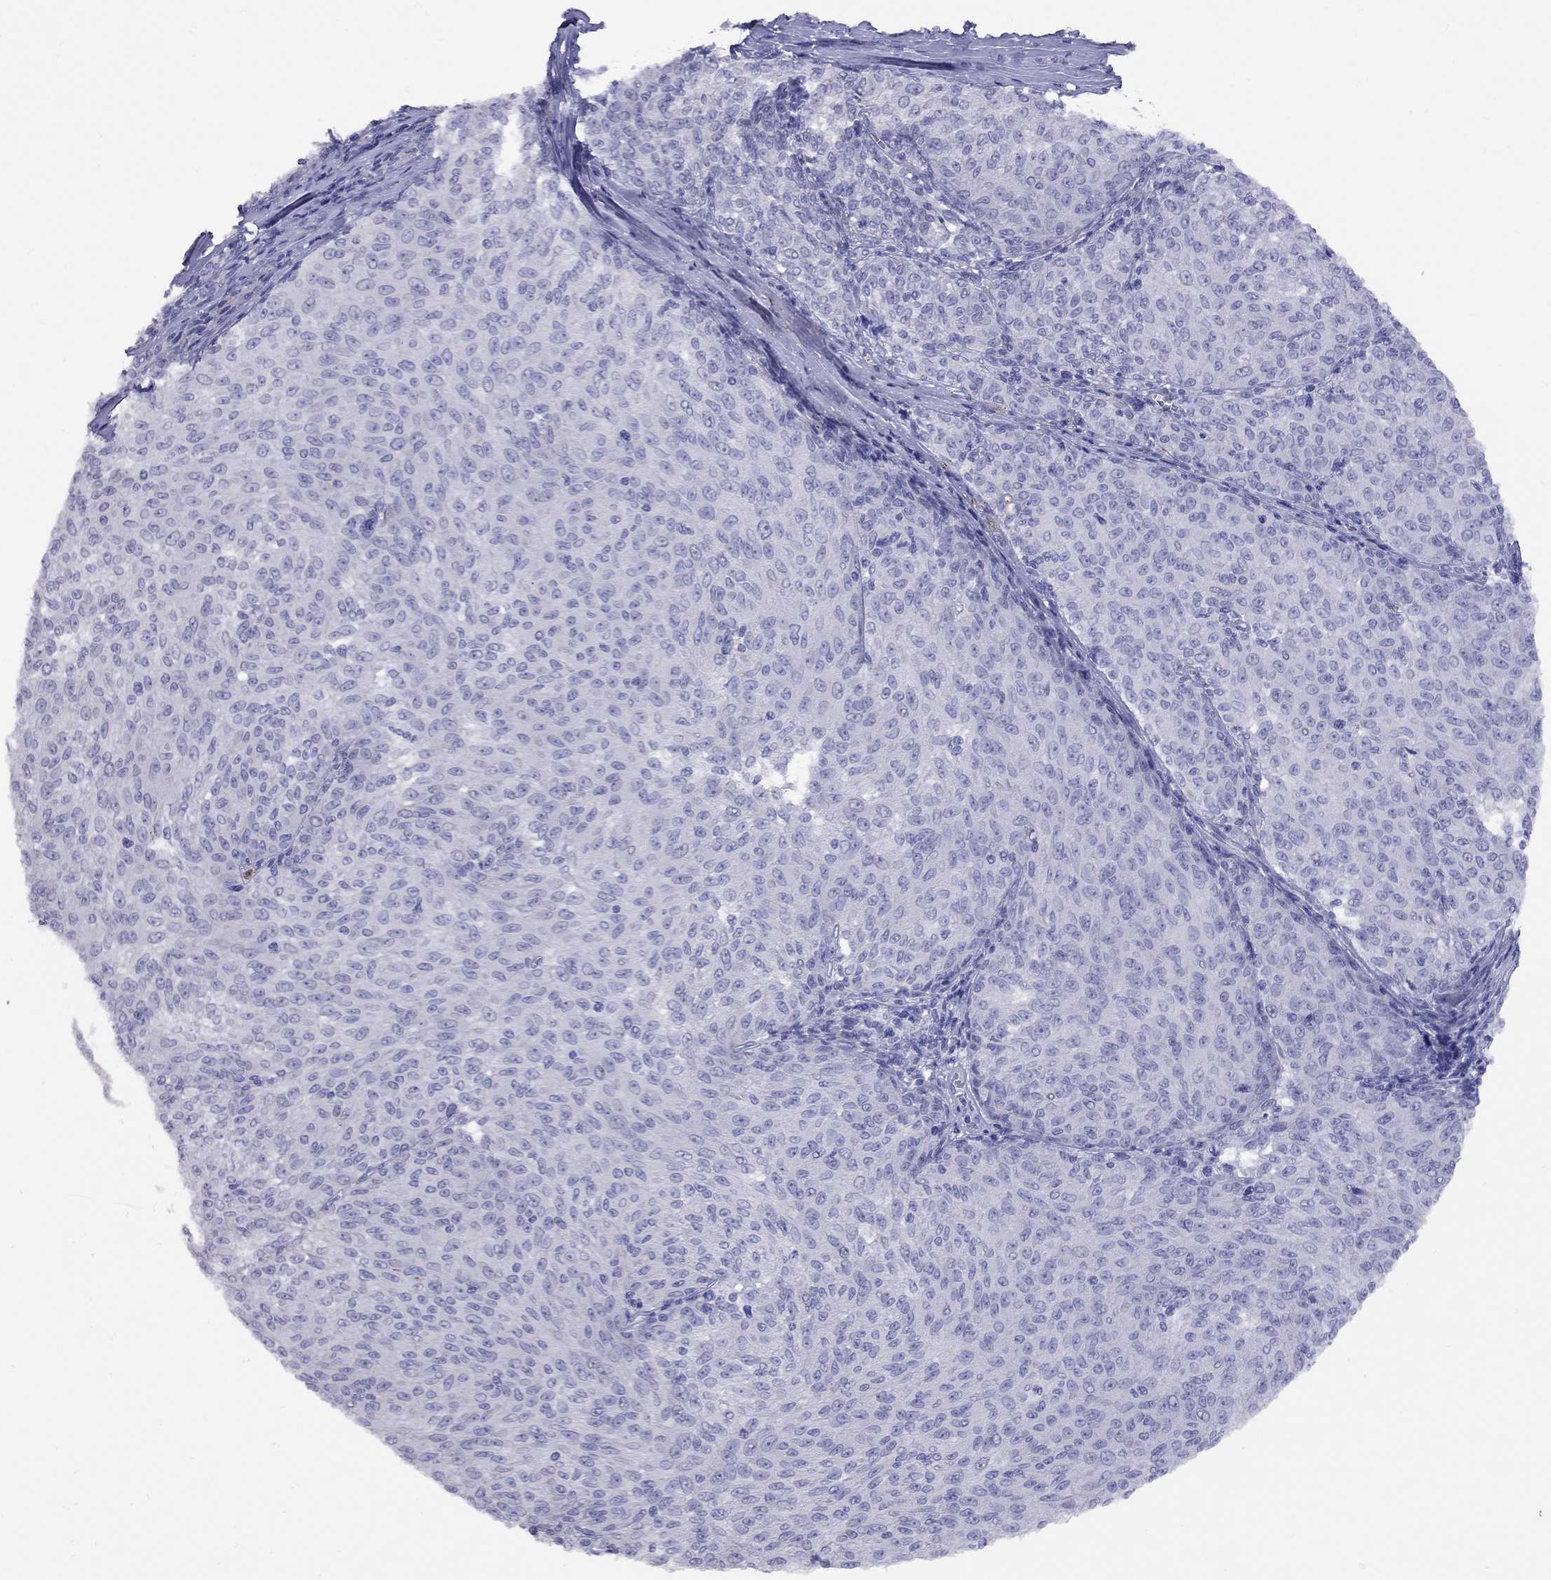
{"staining": {"intensity": "negative", "quantity": "none", "location": "none"}, "tissue": "melanoma", "cell_type": "Tumor cells", "image_type": "cancer", "snomed": [{"axis": "morphology", "description": "Malignant melanoma, NOS"}, {"axis": "topography", "description": "Skin"}], "caption": "DAB (3,3'-diaminobenzidine) immunohistochemical staining of malignant melanoma displays no significant expression in tumor cells.", "gene": "SPINT4", "patient": {"sex": "female", "age": 72}}